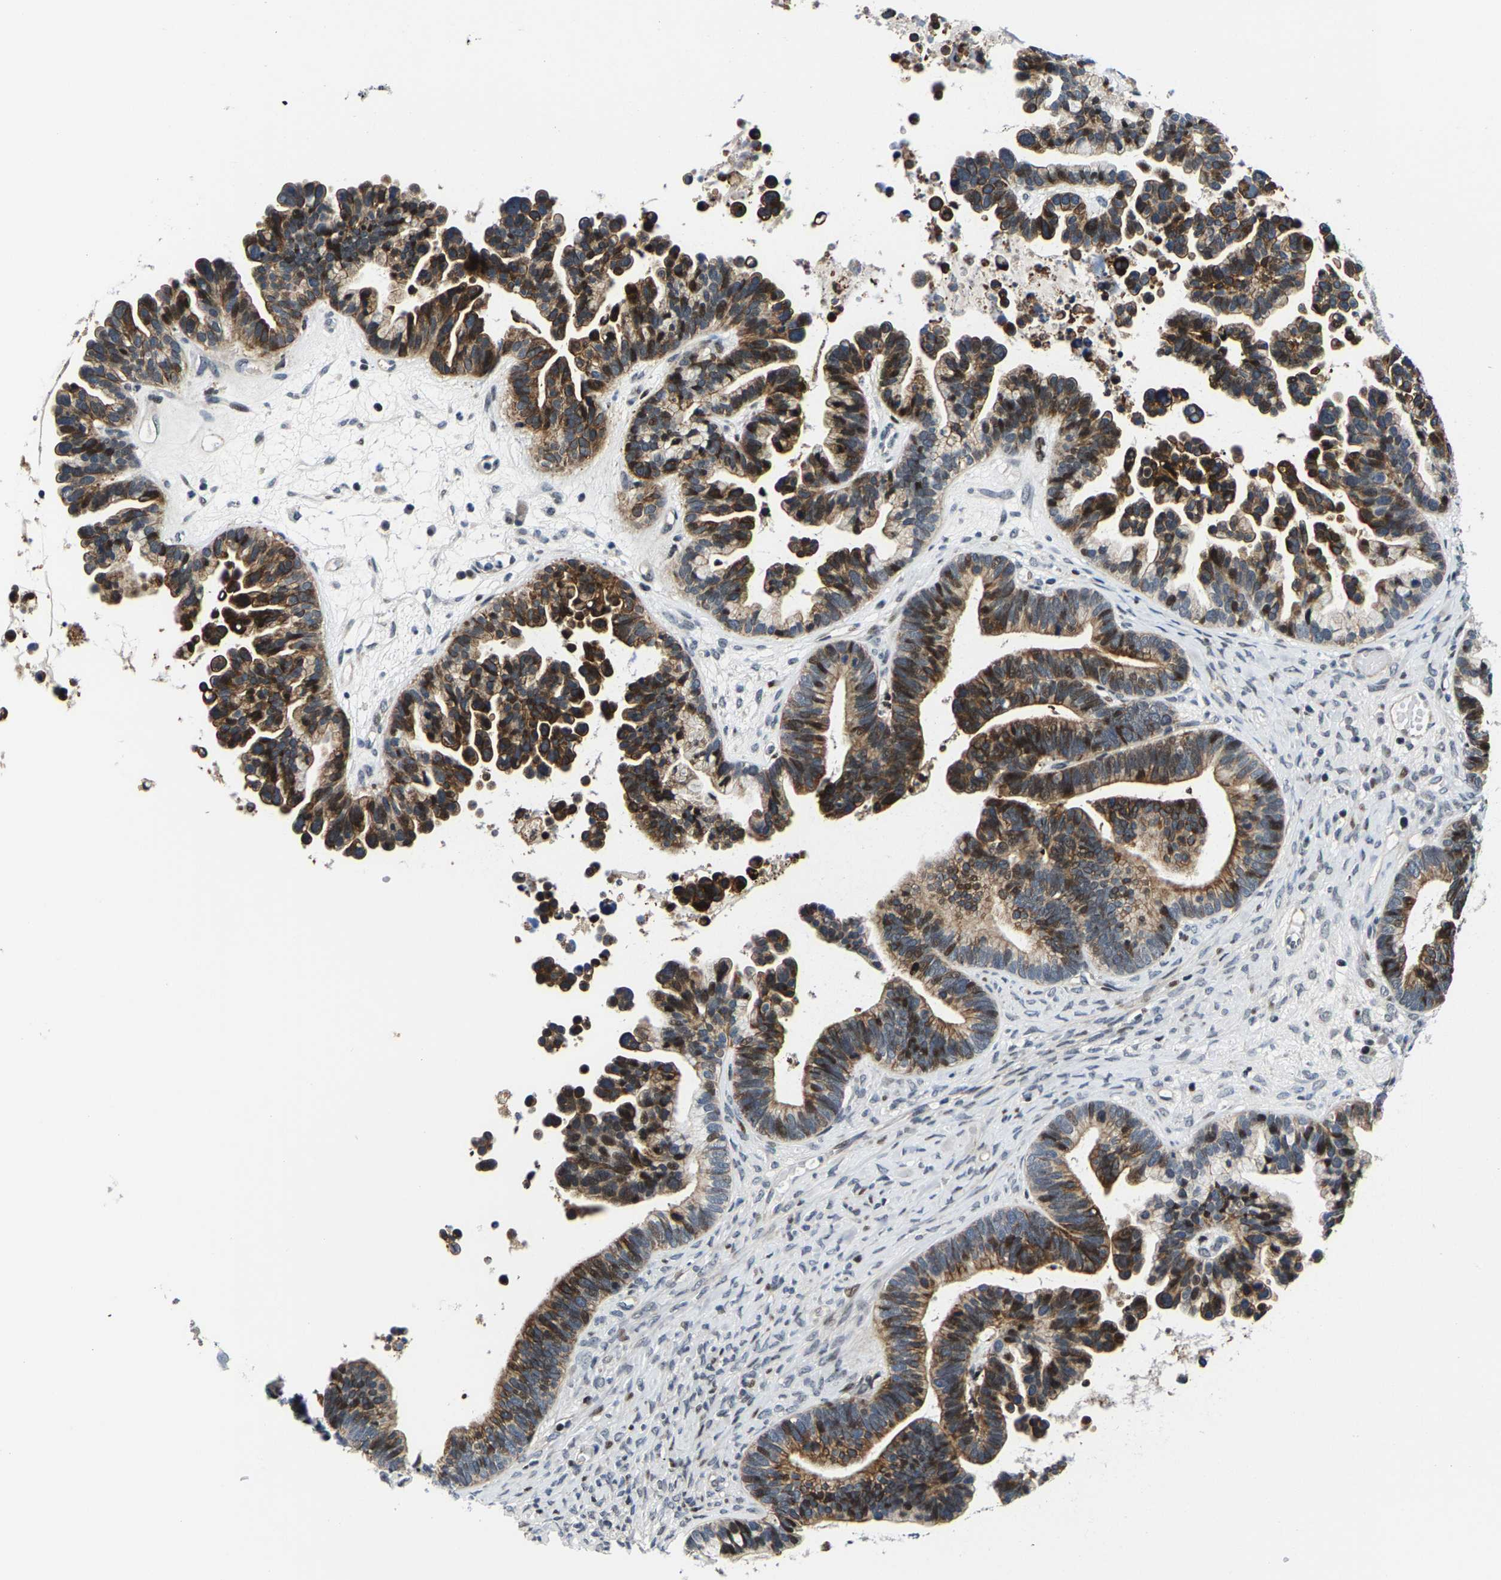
{"staining": {"intensity": "strong", "quantity": ">75%", "location": "cytoplasmic/membranous,nuclear"}, "tissue": "ovarian cancer", "cell_type": "Tumor cells", "image_type": "cancer", "snomed": [{"axis": "morphology", "description": "Cystadenocarcinoma, serous, NOS"}, {"axis": "topography", "description": "Ovary"}], "caption": "Ovarian cancer (serous cystadenocarcinoma) tissue exhibits strong cytoplasmic/membranous and nuclear staining in approximately >75% of tumor cells, visualized by immunohistochemistry.", "gene": "GTPBP10", "patient": {"sex": "female", "age": 56}}